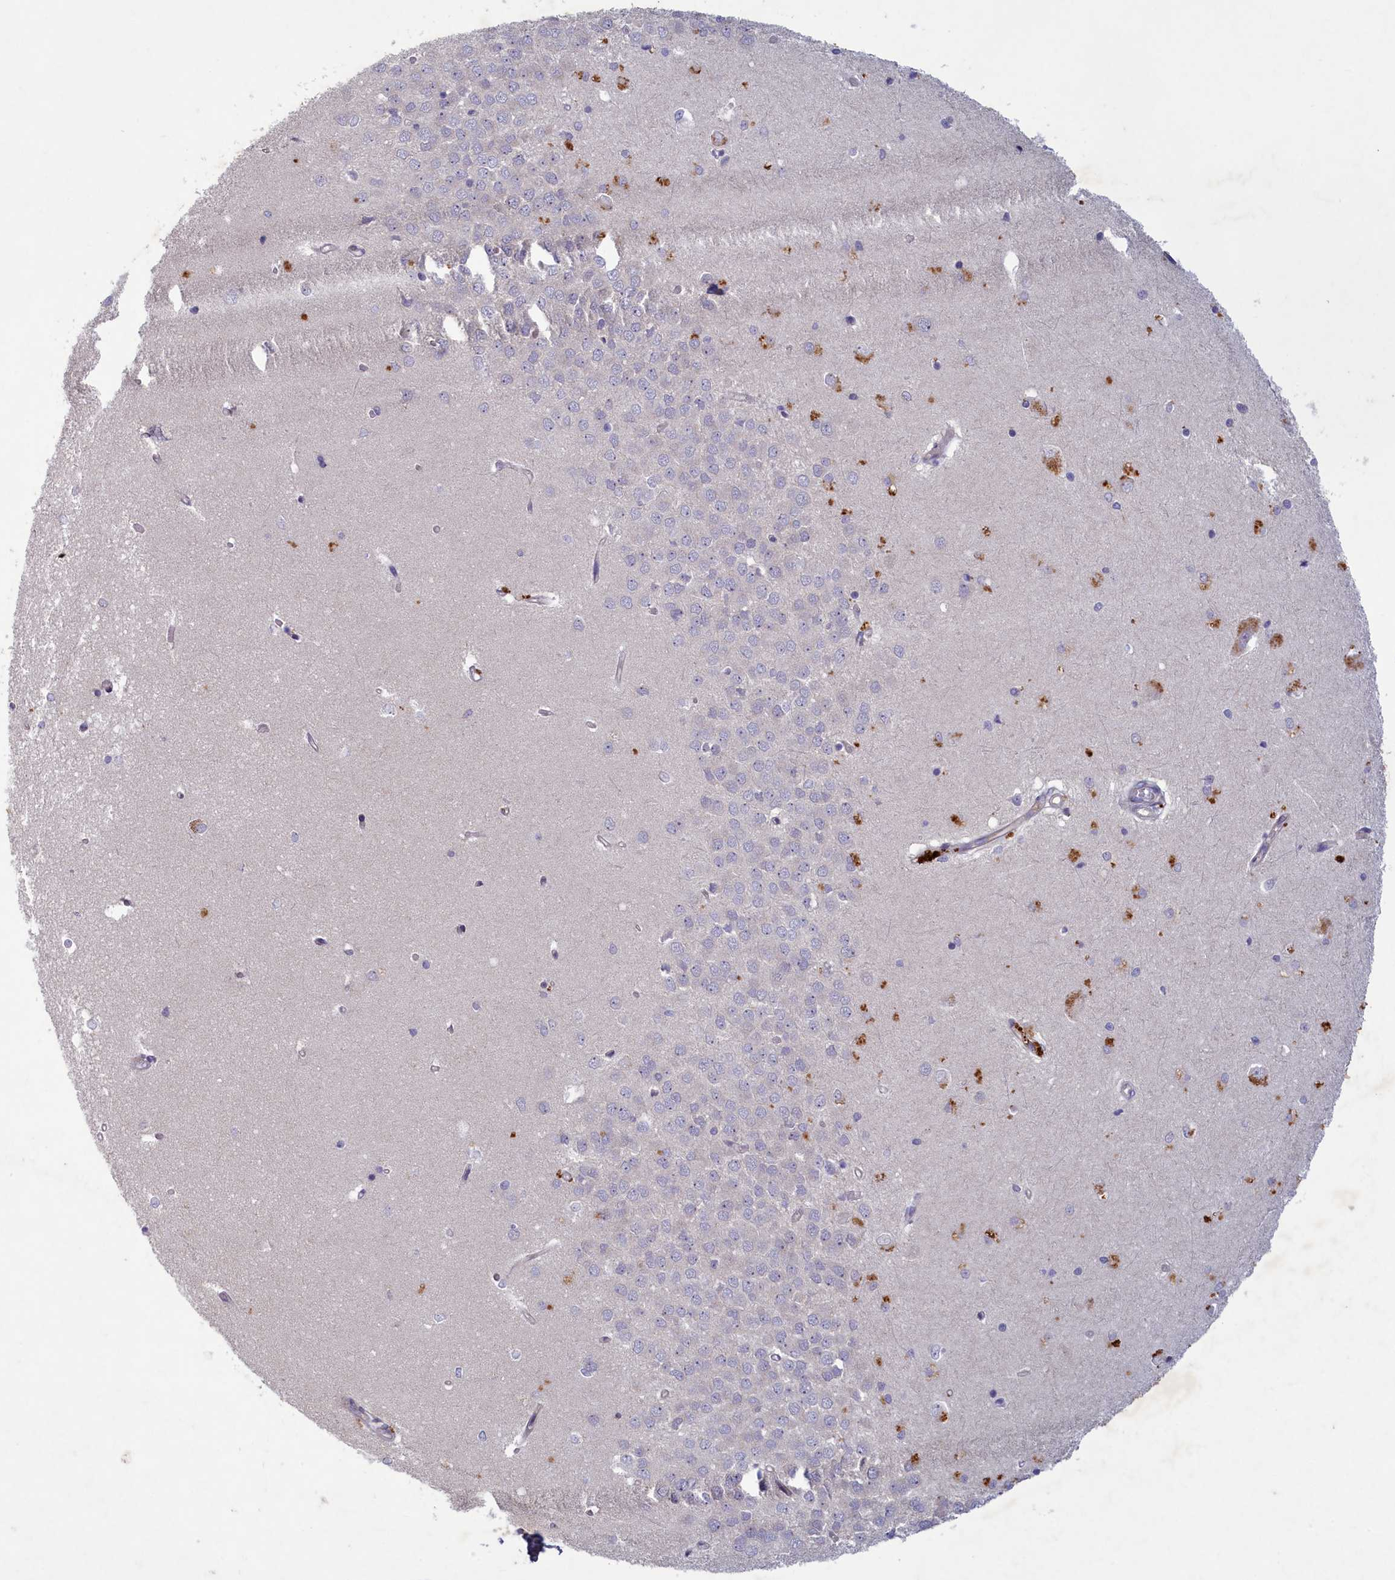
{"staining": {"intensity": "negative", "quantity": "none", "location": "none"}, "tissue": "hippocampus", "cell_type": "Glial cells", "image_type": "normal", "snomed": [{"axis": "morphology", "description": "Normal tissue, NOS"}, {"axis": "topography", "description": "Hippocampus"}], "caption": "Glial cells show no significant positivity in benign hippocampus.", "gene": "PLEKHG6", "patient": {"sex": "male", "age": 45}}